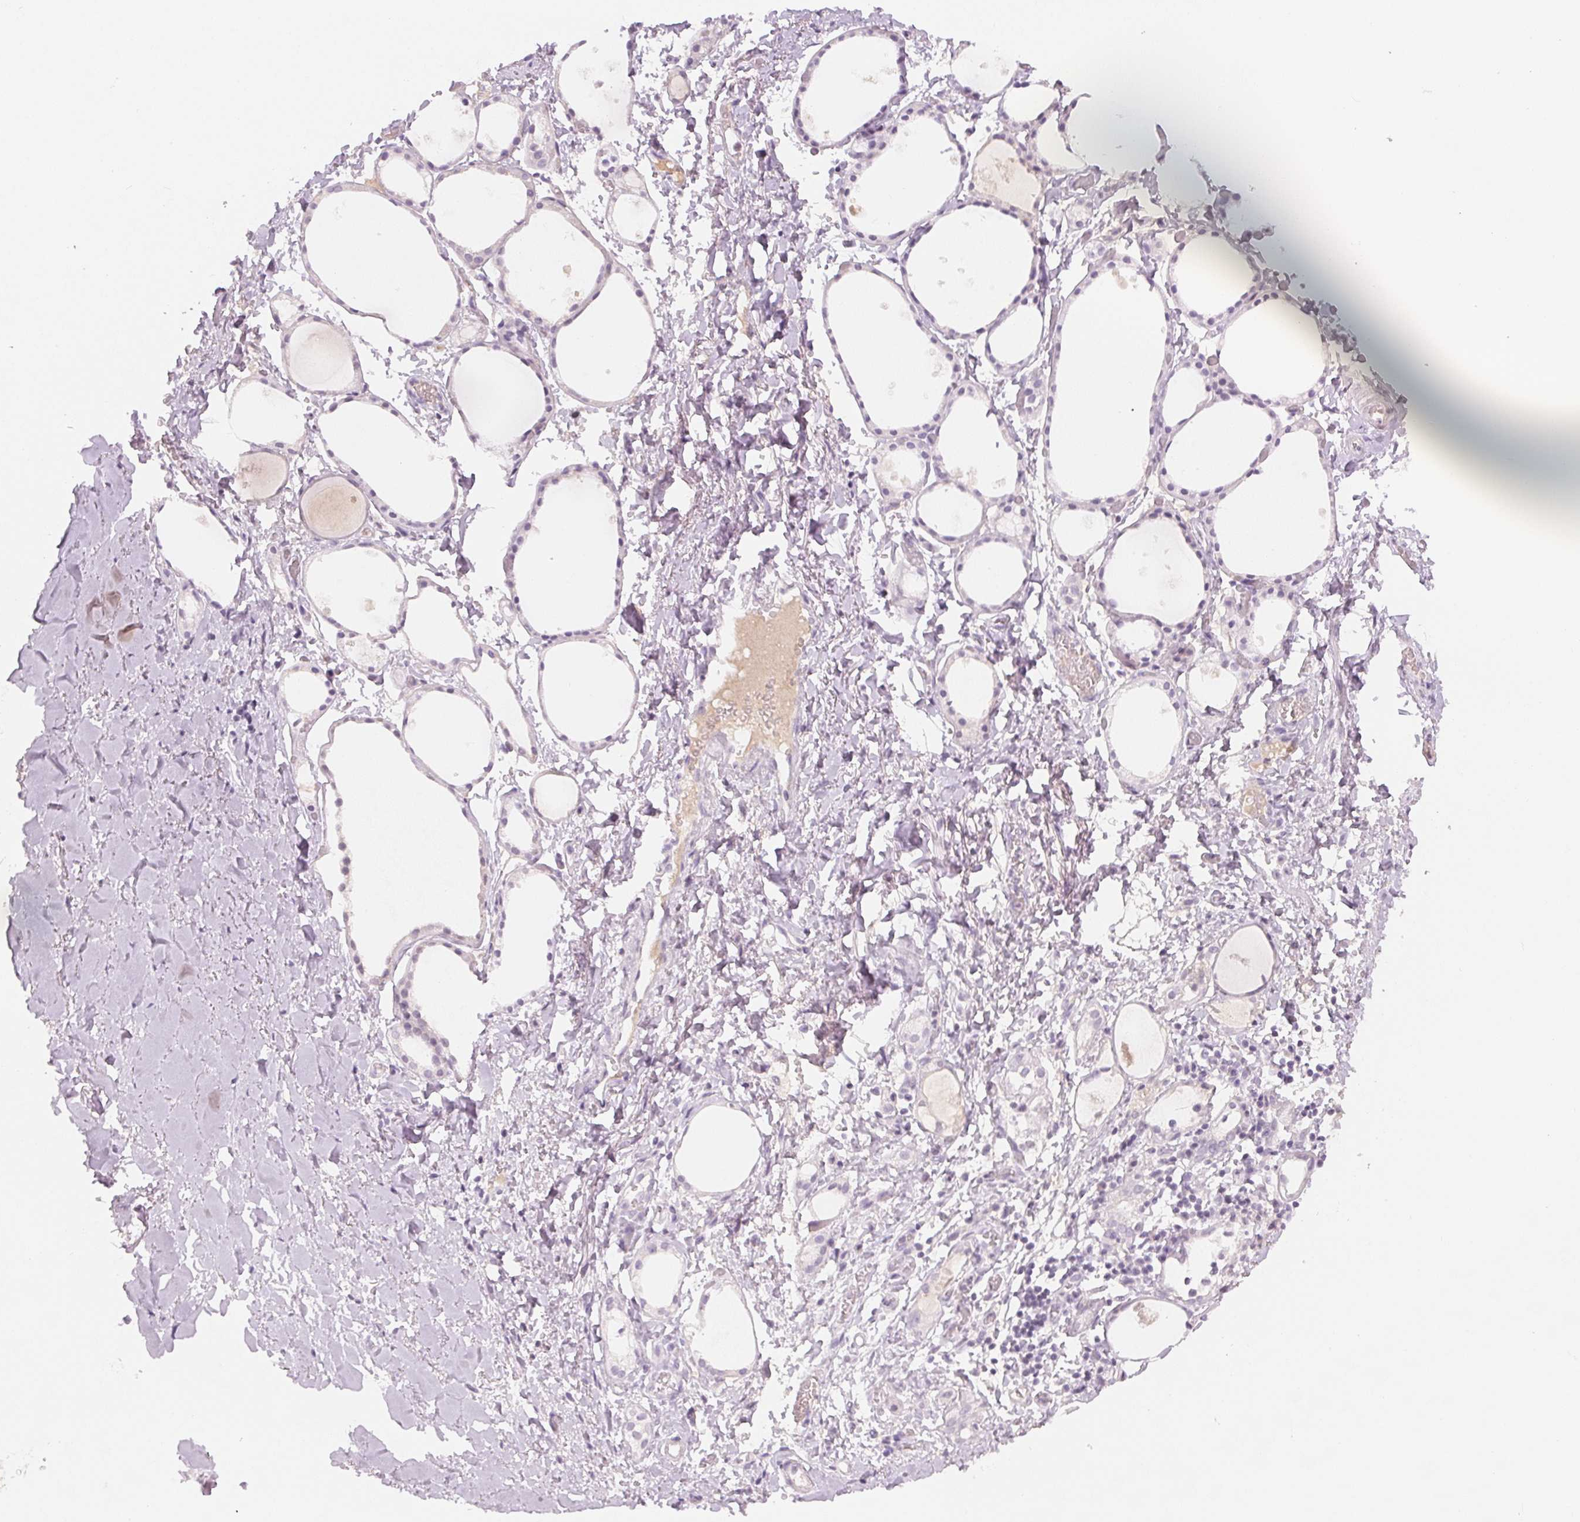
{"staining": {"intensity": "negative", "quantity": "none", "location": "none"}, "tissue": "thyroid gland", "cell_type": "Glandular cells", "image_type": "normal", "snomed": [{"axis": "morphology", "description": "Normal tissue, NOS"}, {"axis": "topography", "description": "Thyroid gland"}], "caption": "Immunohistochemistry histopathology image of normal thyroid gland: human thyroid gland stained with DAB (3,3'-diaminobenzidine) displays no significant protein expression in glandular cells.", "gene": "AFM", "patient": {"sex": "male", "age": 68}}